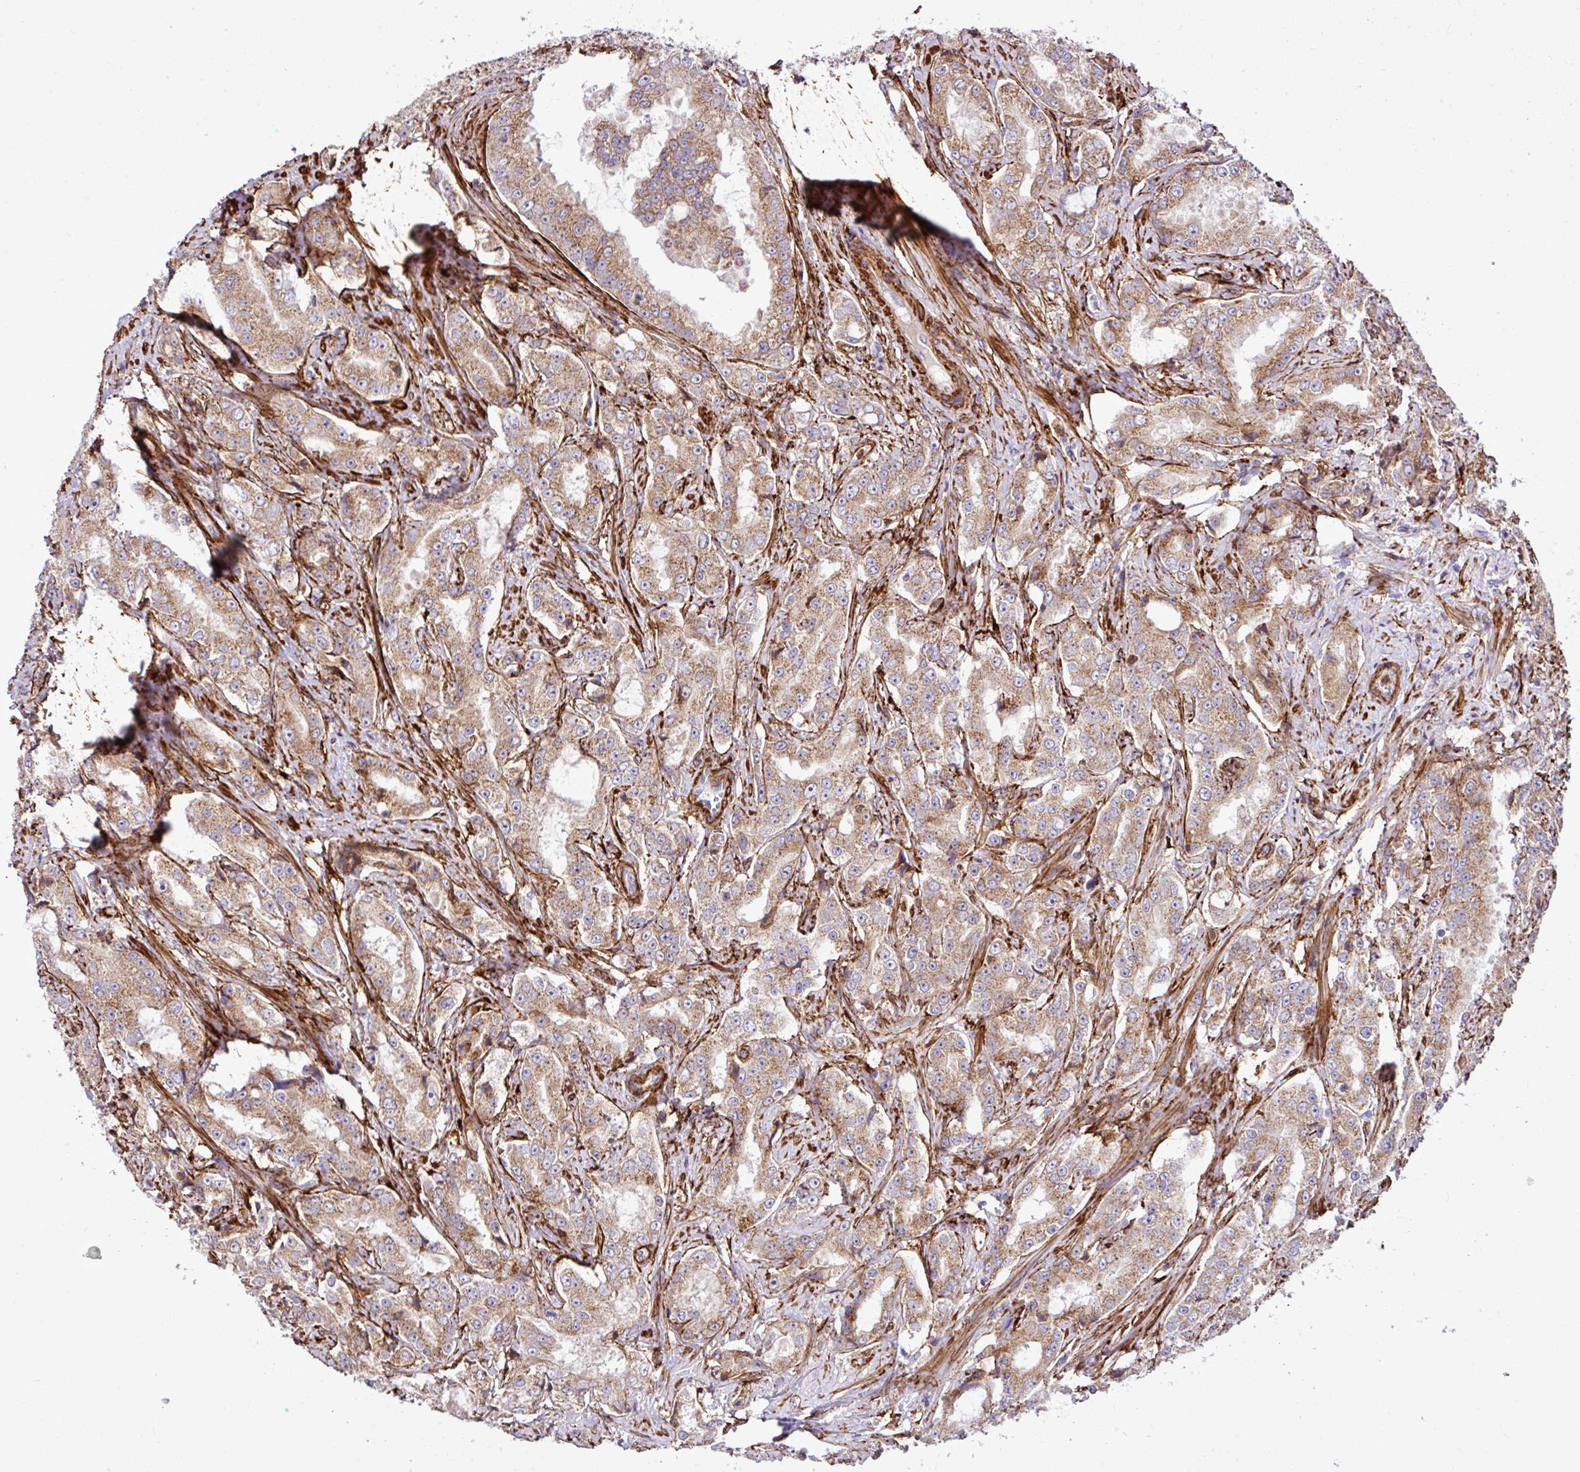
{"staining": {"intensity": "moderate", "quantity": ">75%", "location": "cytoplasmic/membranous"}, "tissue": "prostate cancer", "cell_type": "Tumor cells", "image_type": "cancer", "snomed": [{"axis": "morphology", "description": "Adenocarcinoma, High grade"}, {"axis": "topography", "description": "Prostate"}], "caption": "IHC of prostate cancer shows medium levels of moderate cytoplasmic/membranous expression in about >75% of tumor cells.", "gene": "FAM47E", "patient": {"sex": "male", "age": 73}}